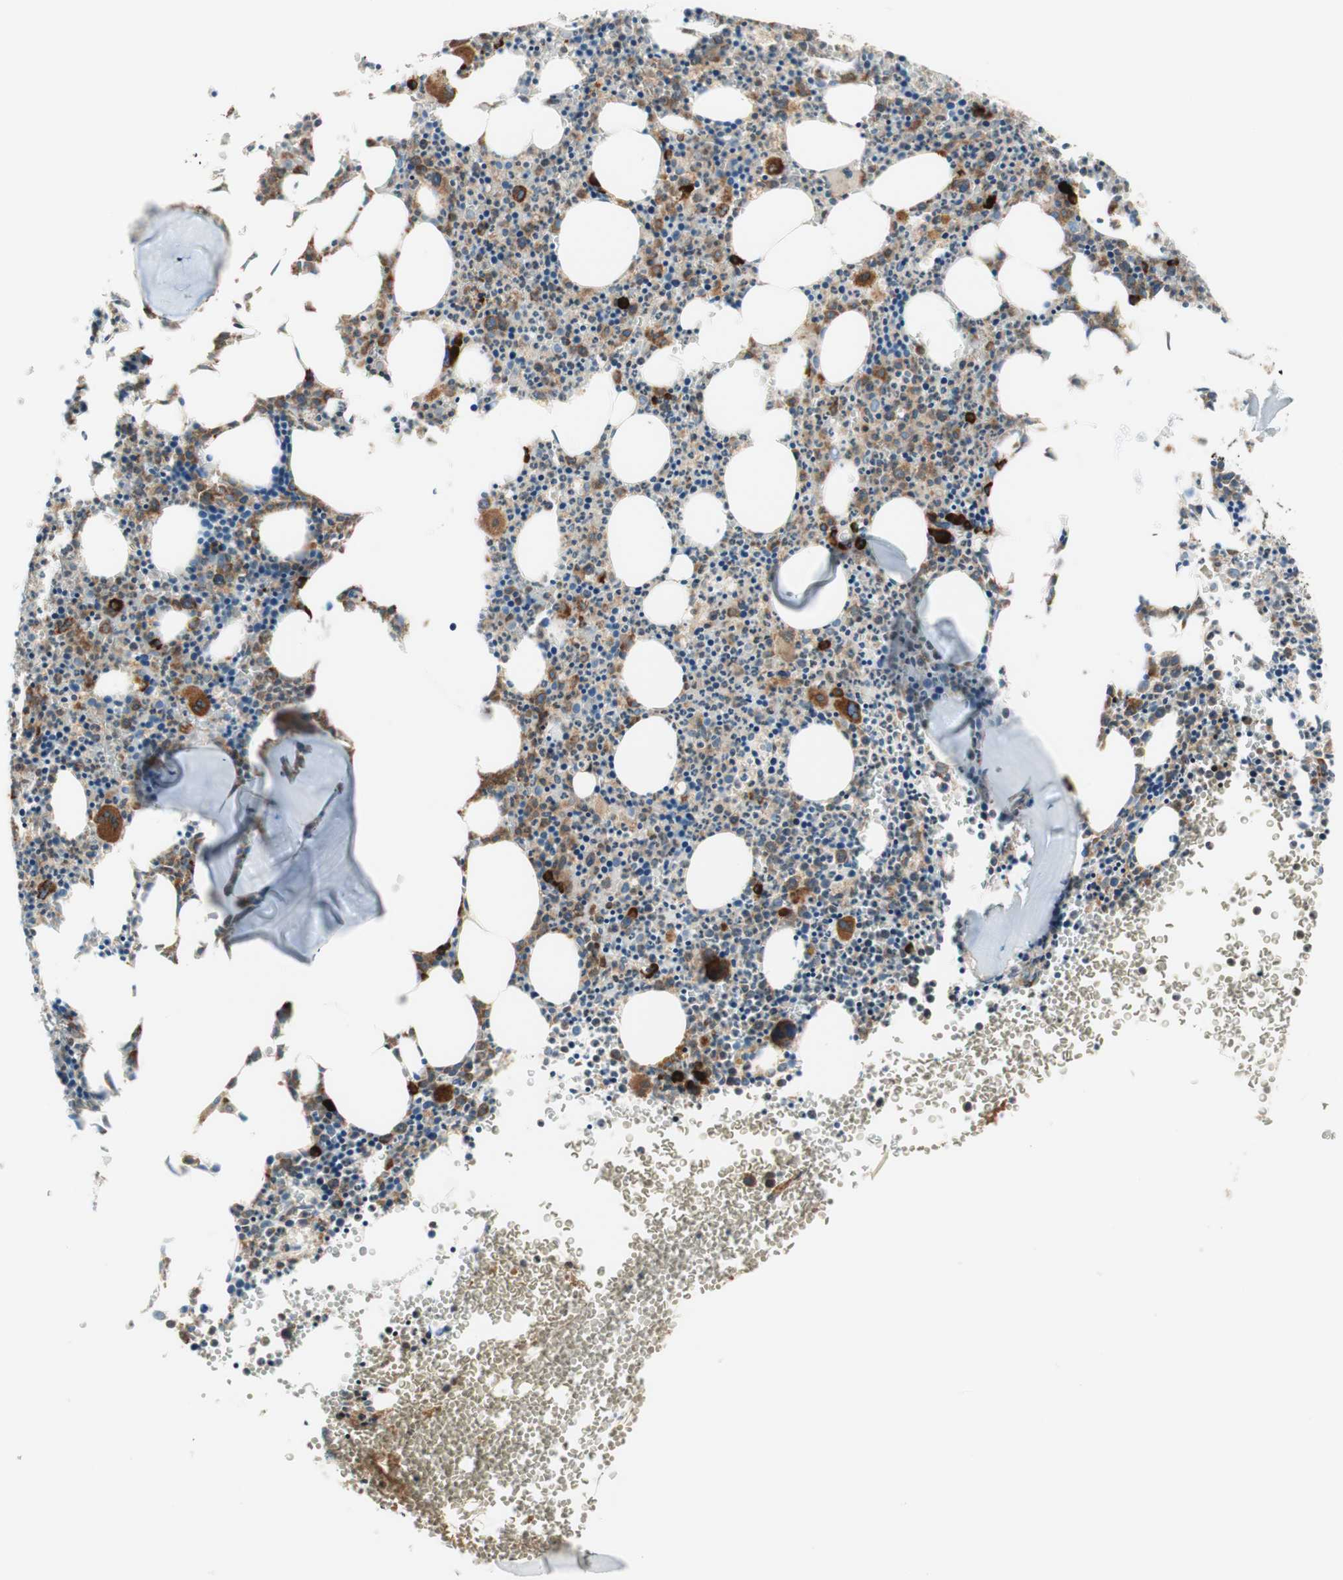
{"staining": {"intensity": "strong", "quantity": "25%-75%", "location": "cytoplasmic/membranous"}, "tissue": "bone marrow", "cell_type": "Hematopoietic cells", "image_type": "normal", "snomed": [{"axis": "morphology", "description": "Normal tissue, NOS"}, {"axis": "morphology", "description": "Inflammation, NOS"}, {"axis": "topography", "description": "Bone marrow"}], "caption": "Protein staining displays strong cytoplasmic/membranous expression in about 25%-75% of hematopoietic cells in benign bone marrow. The staining was performed using DAB to visualize the protein expression in brown, while the nuclei were stained in blue with hematoxylin (Magnification: 20x).", "gene": "MANF", "patient": {"sex": "female", "age": 61}}